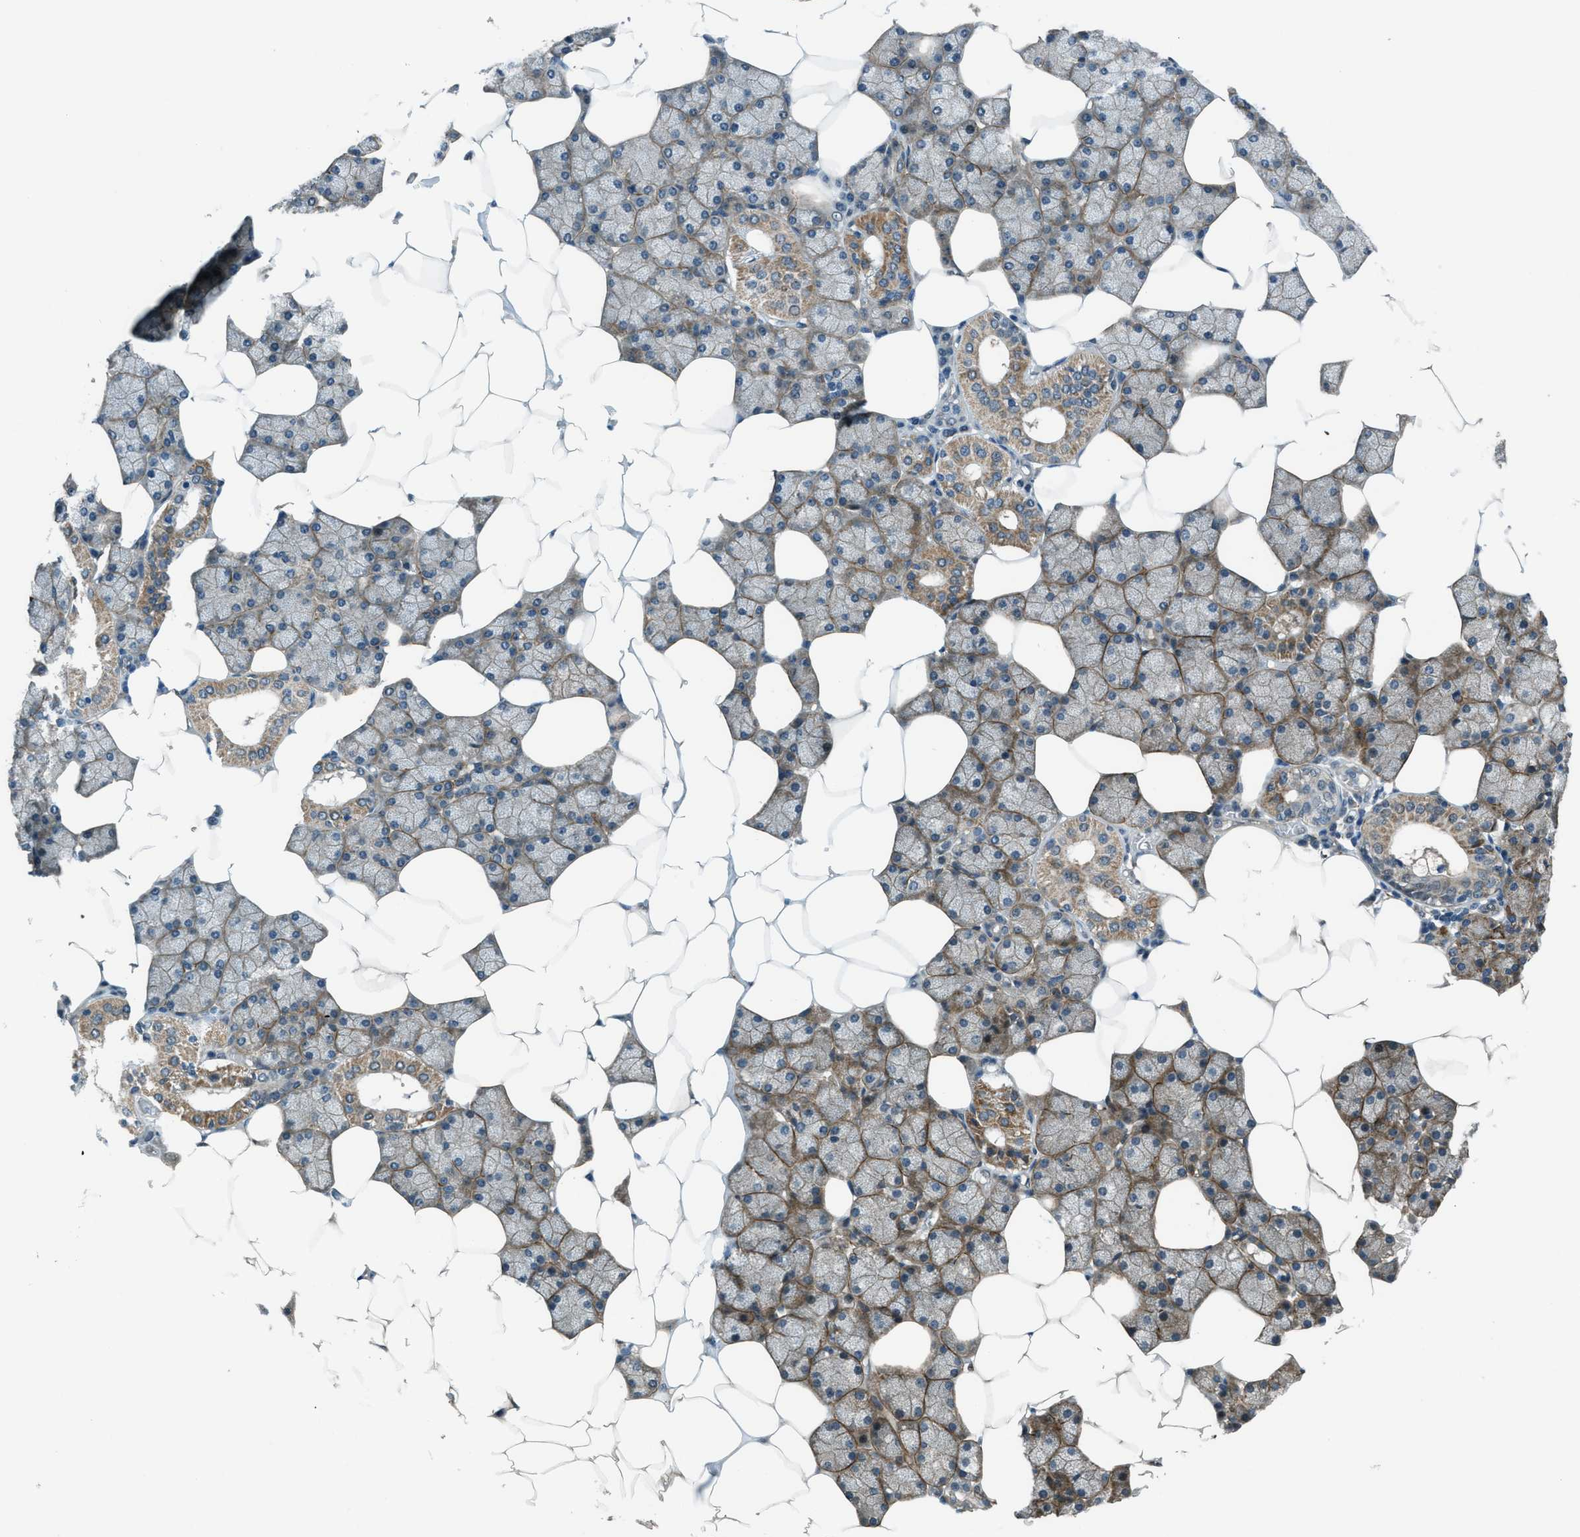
{"staining": {"intensity": "moderate", "quantity": "25%-75%", "location": "cytoplasmic/membranous"}, "tissue": "salivary gland", "cell_type": "Glandular cells", "image_type": "normal", "snomed": [{"axis": "morphology", "description": "Normal tissue, NOS"}, {"axis": "topography", "description": "Salivary gland"}], "caption": "Normal salivary gland exhibits moderate cytoplasmic/membranous positivity in about 25%-75% of glandular cells (brown staining indicates protein expression, while blue staining denotes nuclei)..", "gene": "NPEPL1", "patient": {"sex": "male", "age": 62}}